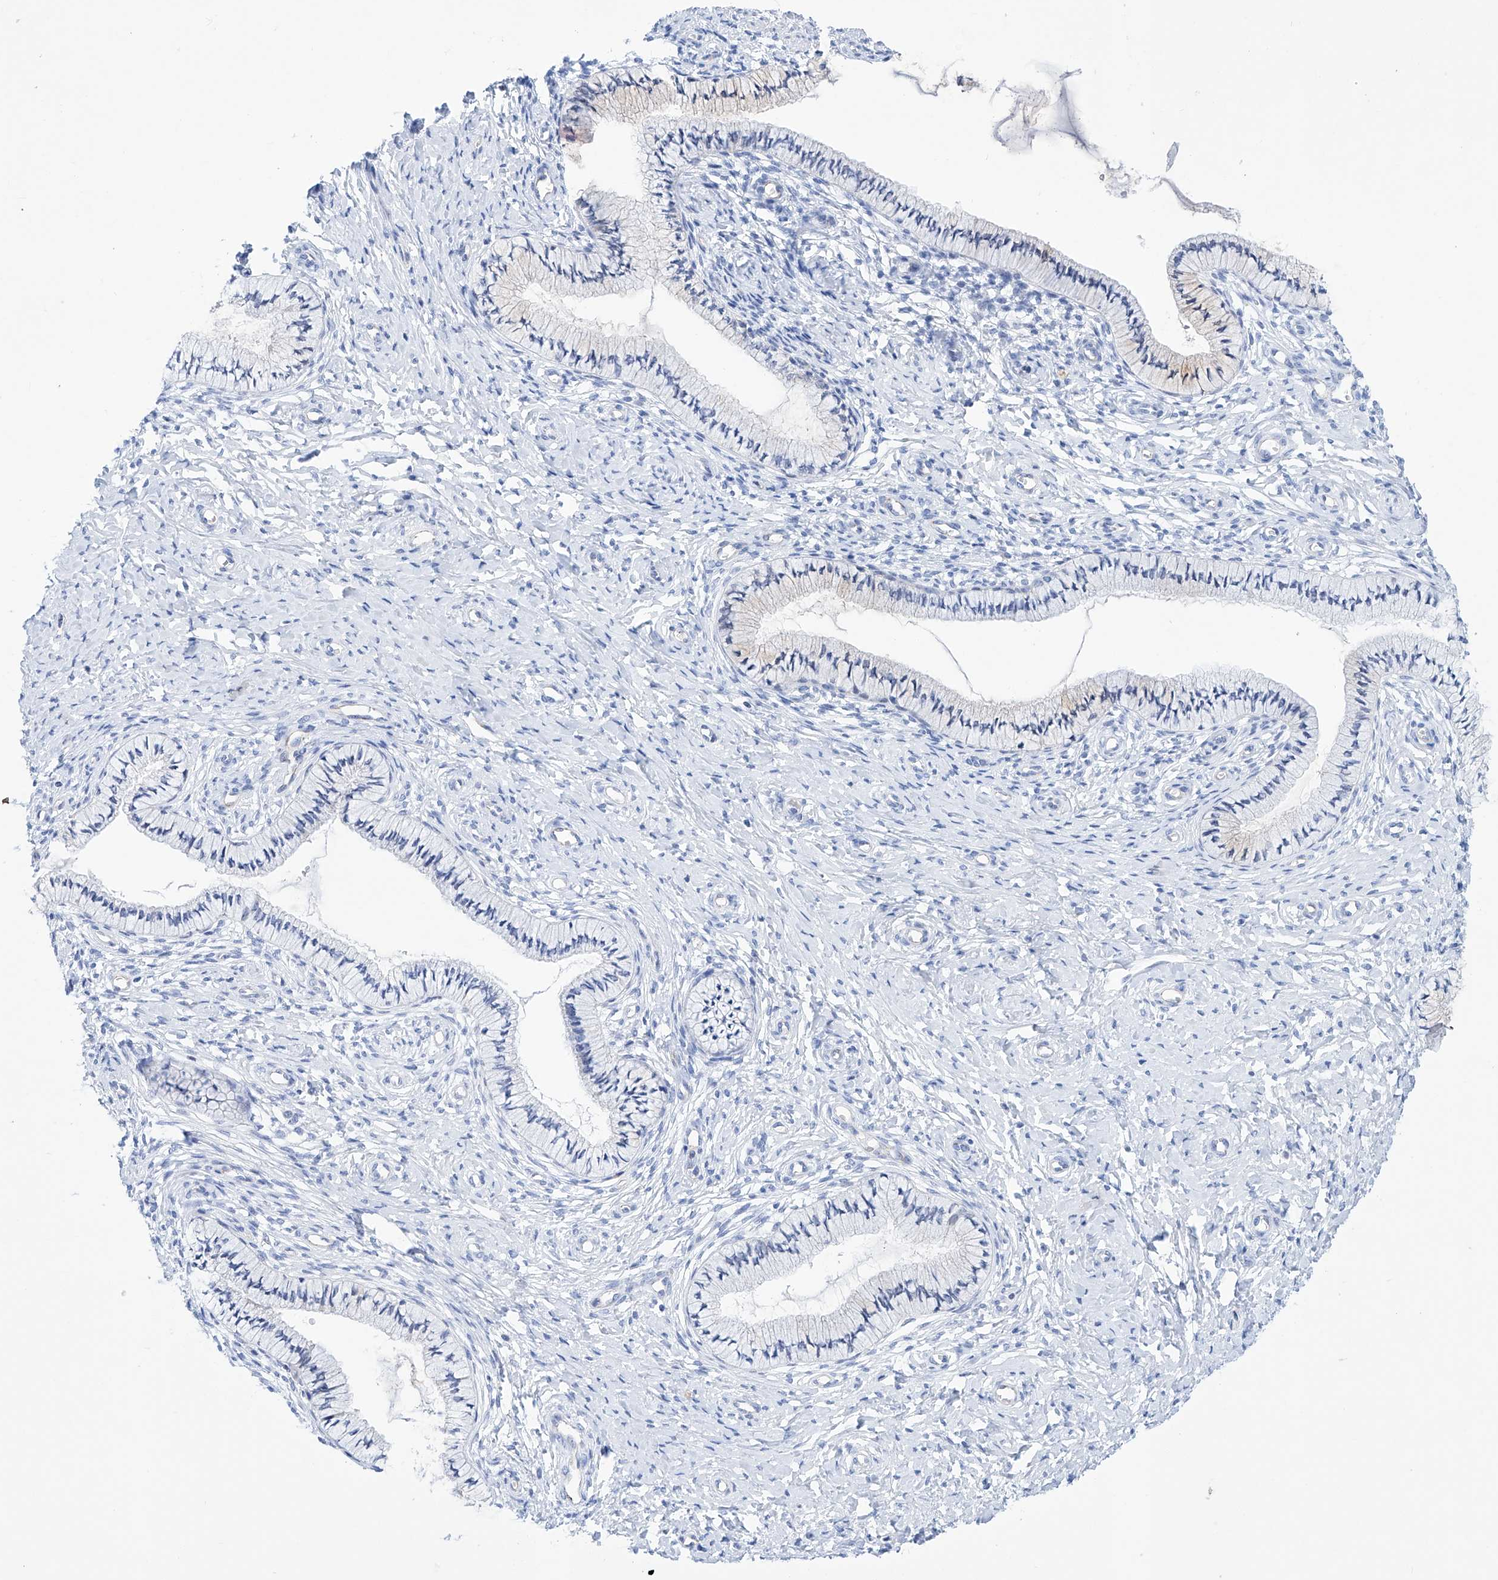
{"staining": {"intensity": "negative", "quantity": "none", "location": "none"}, "tissue": "cervix", "cell_type": "Glandular cells", "image_type": "normal", "snomed": [{"axis": "morphology", "description": "Normal tissue, NOS"}, {"axis": "topography", "description": "Cervix"}], "caption": "IHC image of unremarkable cervix: cervix stained with DAB (3,3'-diaminobenzidine) reveals no significant protein positivity in glandular cells.", "gene": "ETV7", "patient": {"sex": "female", "age": 36}}